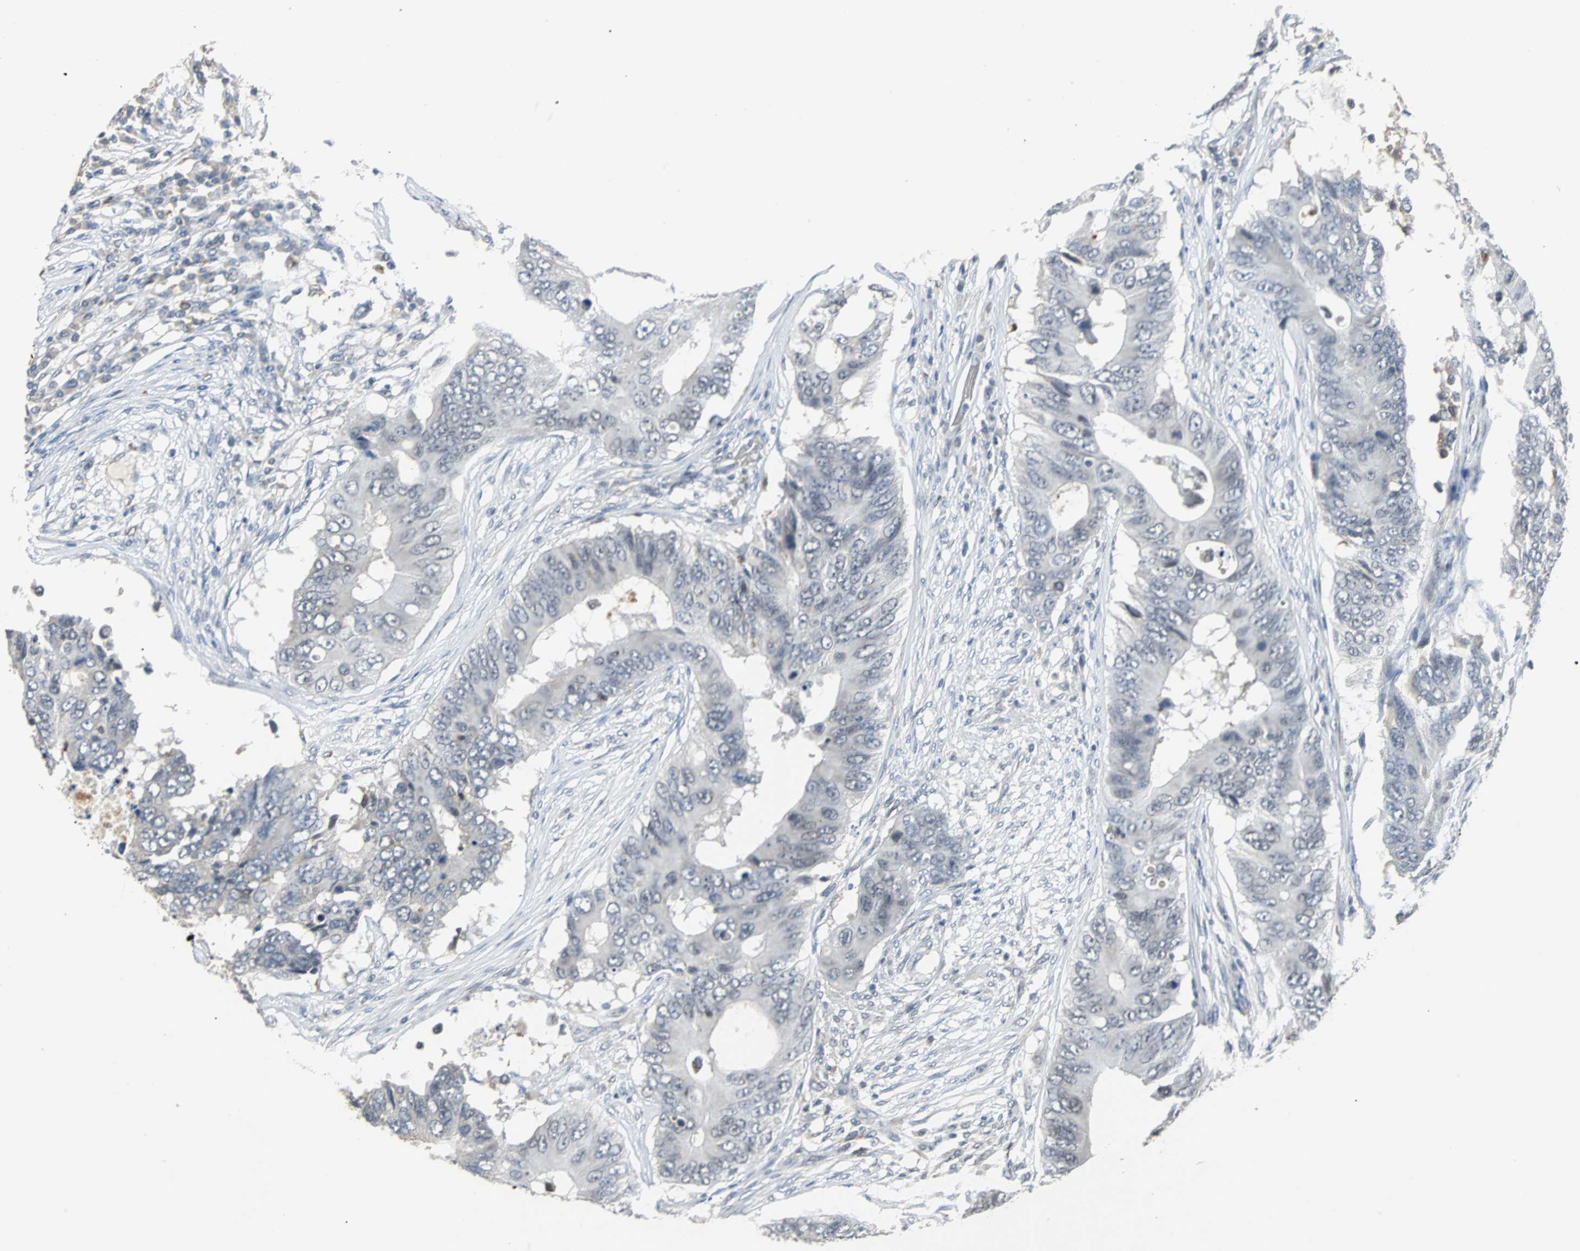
{"staining": {"intensity": "negative", "quantity": "none", "location": "none"}, "tissue": "colorectal cancer", "cell_type": "Tumor cells", "image_type": "cancer", "snomed": [{"axis": "morphology", "description": "Adenocarcinoma, NOS"}, {"axis": "topography", "description": "Colon"}], "caption": "IHC micrograph of neoplastic tissue: colorectal adenocarcinoma stained with DAB (3,3'-diaminobenzidine) exhibits no significant protein expression in tumor cells.", "gene": "HLX", "patient": {"sex": "male", "age": 71}}